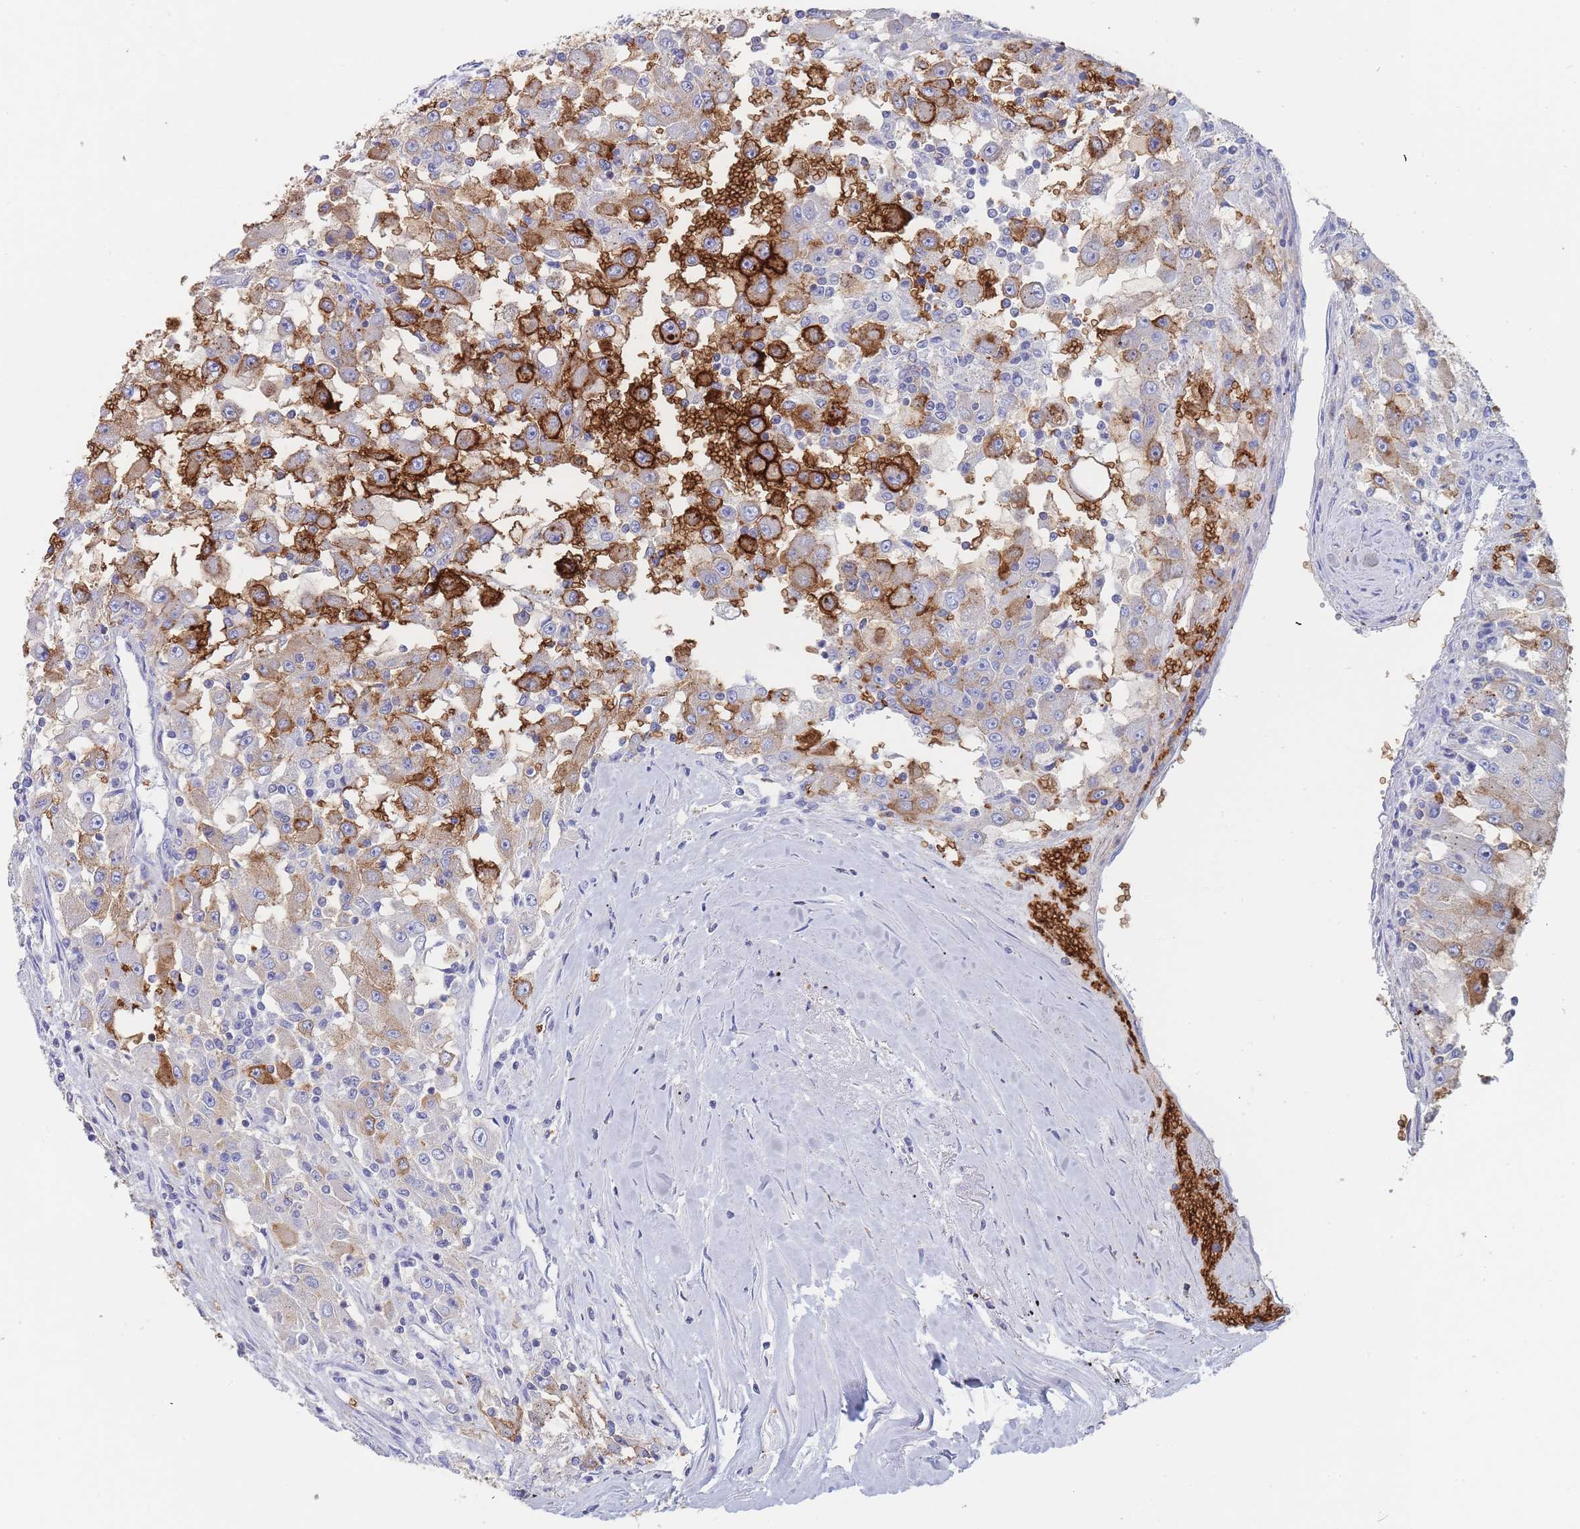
{"staining": {"intensity": "strong", "quantity": "<25%", "location": "cytoplasmic/membranous"}, "tissue": "renal cancer", "cell_type": "Tumor cells", "image_type": "cancer", "snomed": [{"axis": "morphology", "description": "Adenocarcinoma, NOS"}, {"axis": "topography", "description": "Kidney"}], "caption": "Protein expression analysis of human adenocarcinoma (renal) reveals strong cytoplasmic/membranous positivity in about <25% of tumor cells.", "gene": "SLC2A1", "patient": {"sex": "female", "age": 67}}